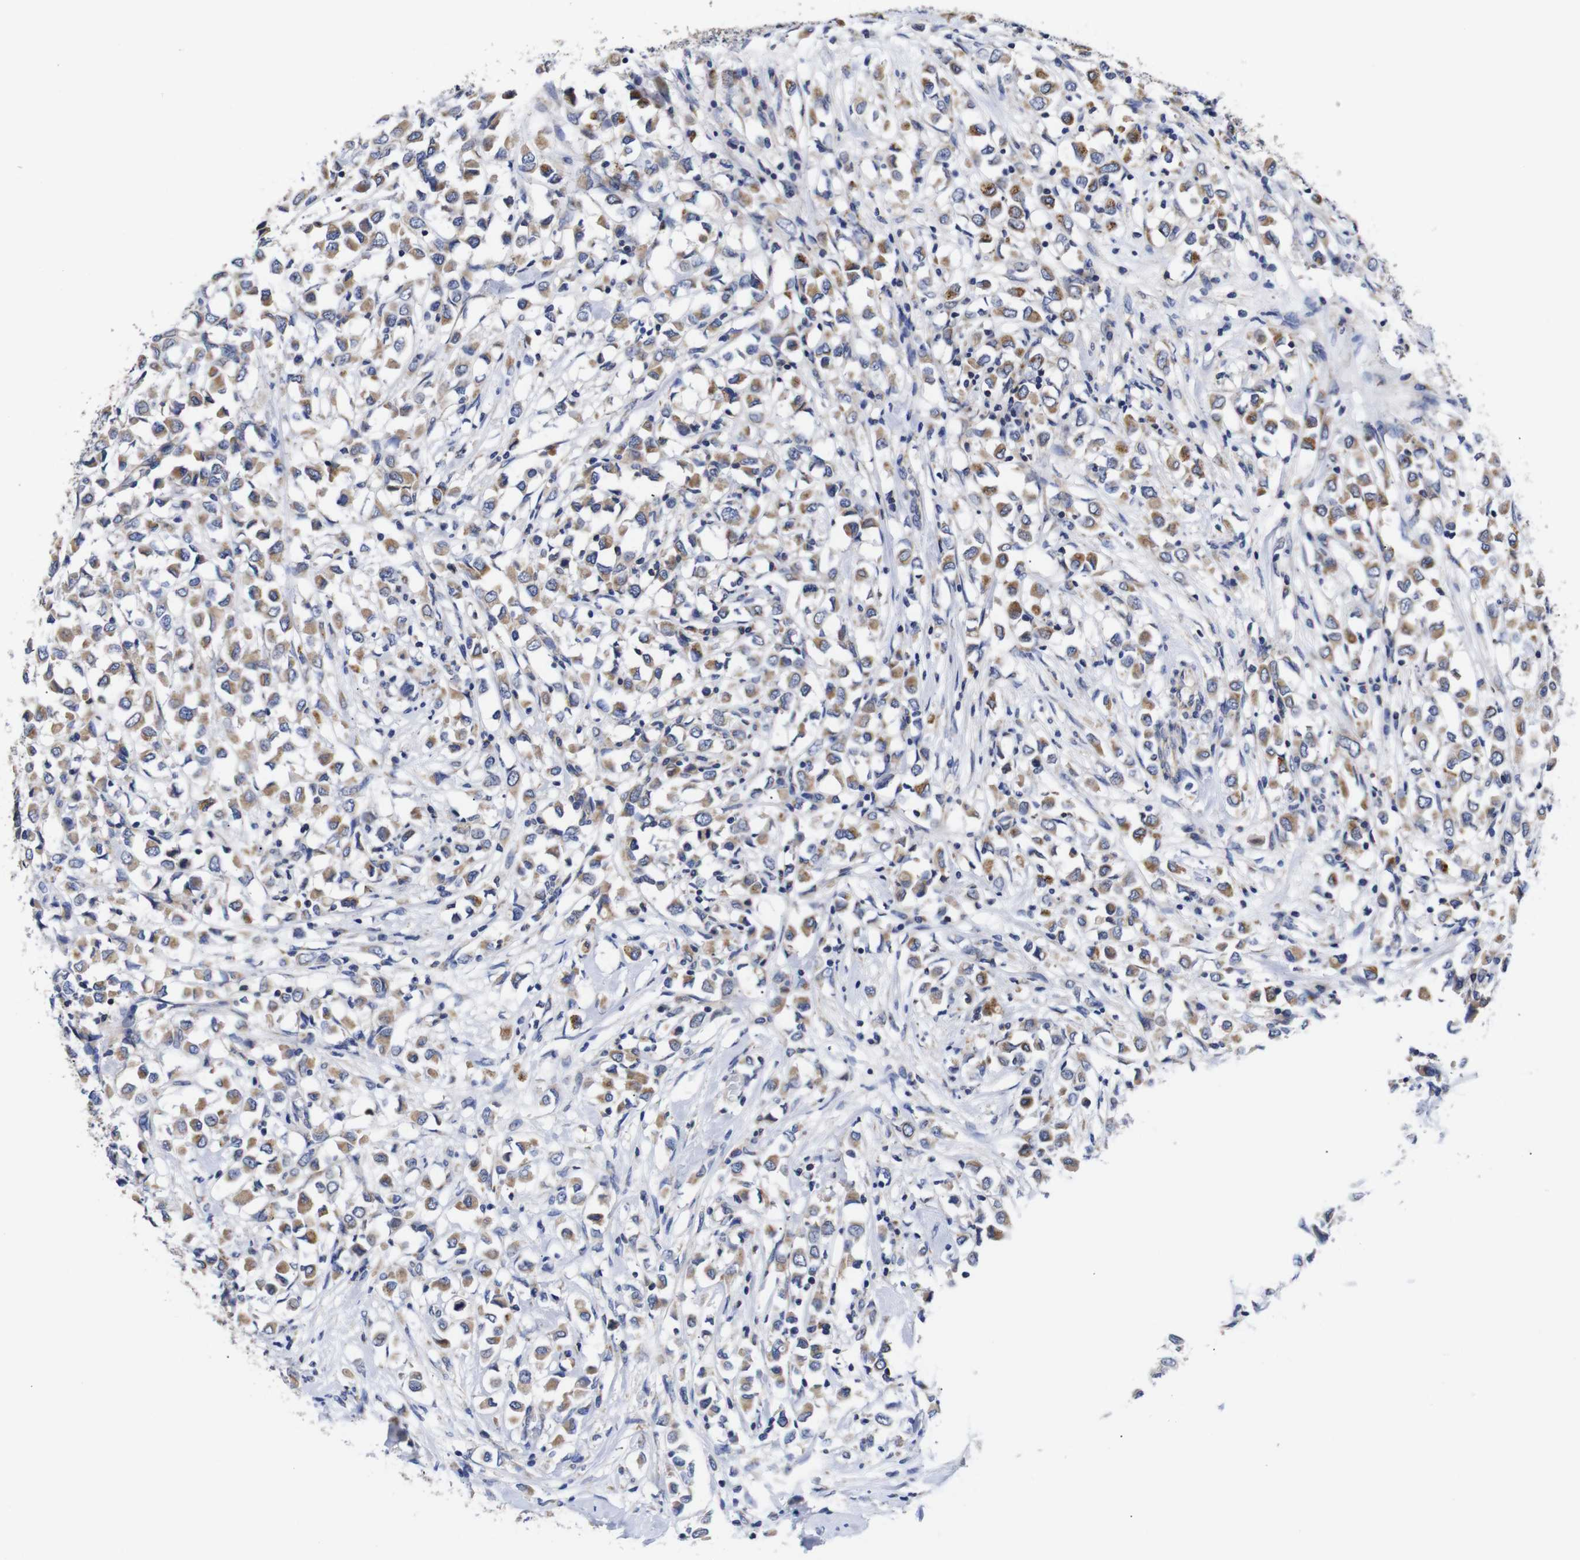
{"staining": {"intensity": "moderate", "quantity": ">75%", "location": "cytoplasmic/membranous"}, "tissue": "breast cancer", "cell_type": "Tumor cells", "image_type": "cancer", "snomed": [{"axis": "morphology", "description": "Duct carcinoma"}, {"axis": "topography", "description": "Breast"}], "caption": "Protein staining demonstrates moderate cytoplasmic/membranous positivity in about >75% of tumor cells in breast invasive ductal carcinoma.", "gene": "OPN3", "patient": {"sex": "female", "age": 61}}